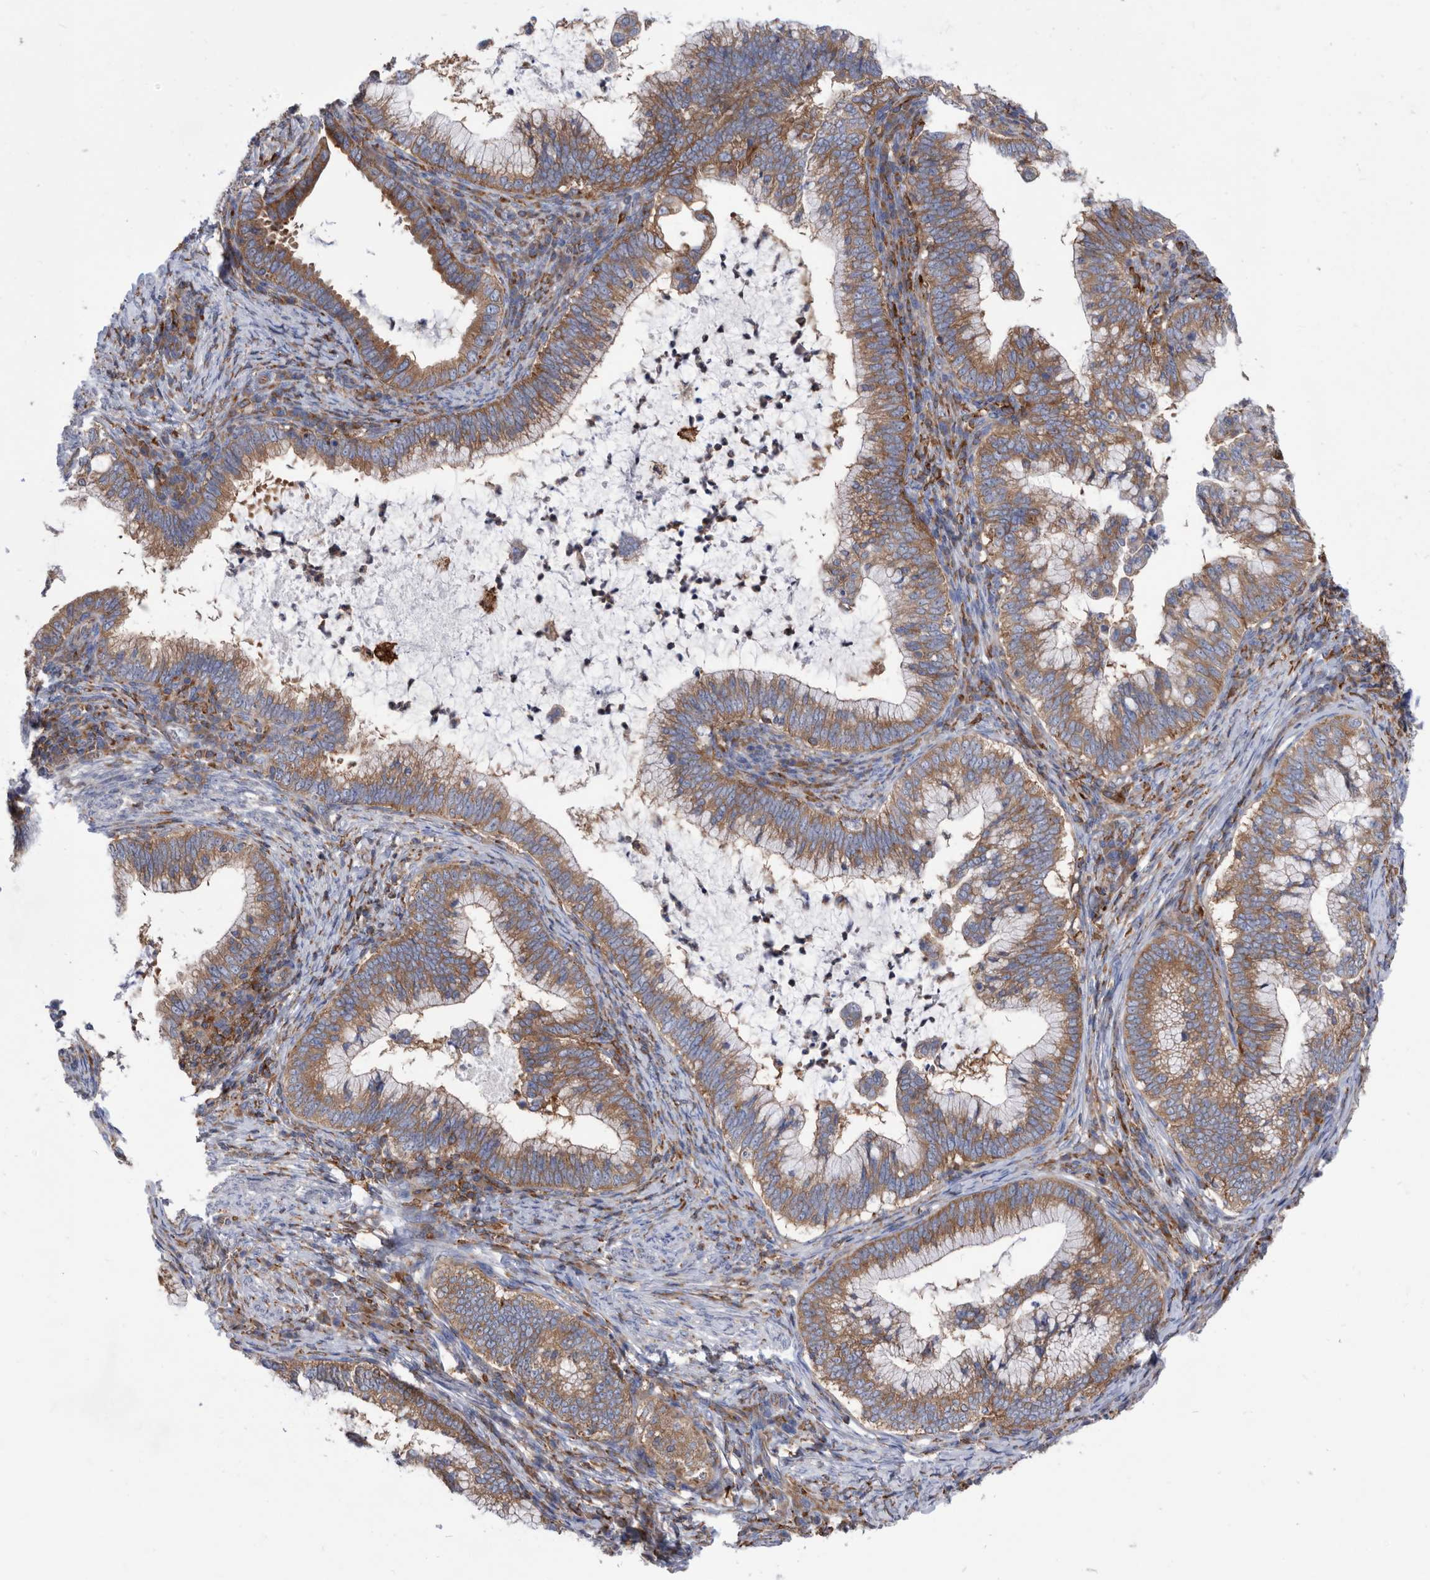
{"staining": {"intensity": "moderate", "quantity": ">75%", "location": "cytoplasmic/membranous"}, "tissue": "cervical cancer", "cell_type": "Tumor cells", "image_type": "cancer", "snomed": [{"axis": "morphology", "description": "Adenocarcinoma, NOS"}, {"axis": "topography", "description": "Cervix"}], "caption": "Immunohistochemistry (IHC) of human cervical adenocarcinoma exhibits medium levels of moderate cytoplasmic/membranous staining in approximately >75% of tumor cells. (brown staining indicates protein expression, while blue staining denotes nuclei).", "gene": "SMG7", "patient": {"sex": "female", "age": 36}}